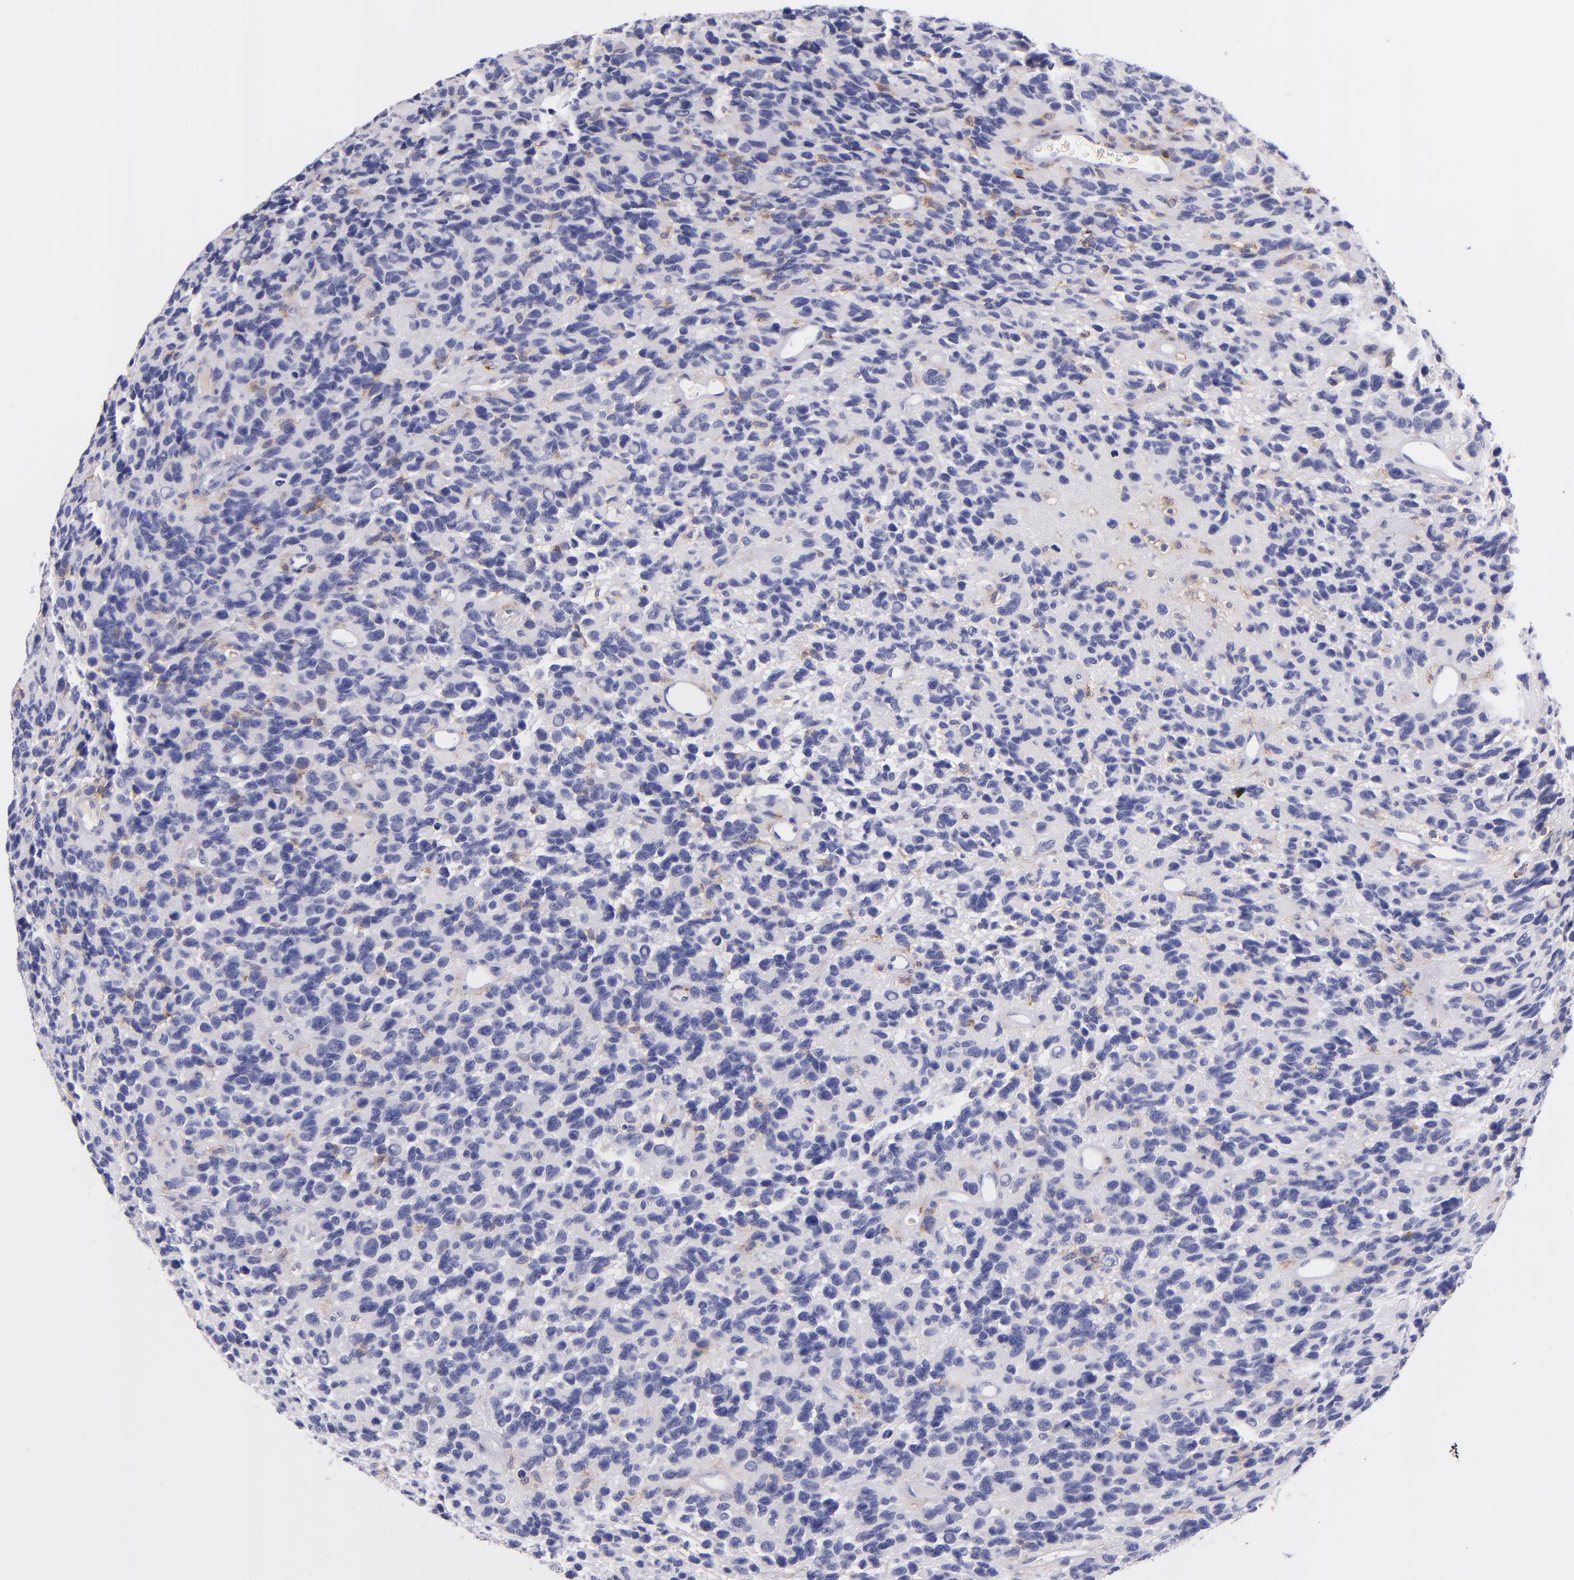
{"staining": {"intensity": "negative", "quantity": "none", "location": "none"}, "tissue": "glioma", "cell_type": "Tumor cells", "image_type": "cancer", "snomed": [{"axis": "morphology", "description": "Glioma, malignant, High grade"}, {"axis": "topography", "description": "Brain"}], "caption": "High magnification brightfield microscopy of malignant high-grade glioma stained with DAB (brown) and counterstained with hematoxylin (blue): tumor cells show no significant staining.", "gene": "SPN", "patient": {"sex": "male", "age": 77}}